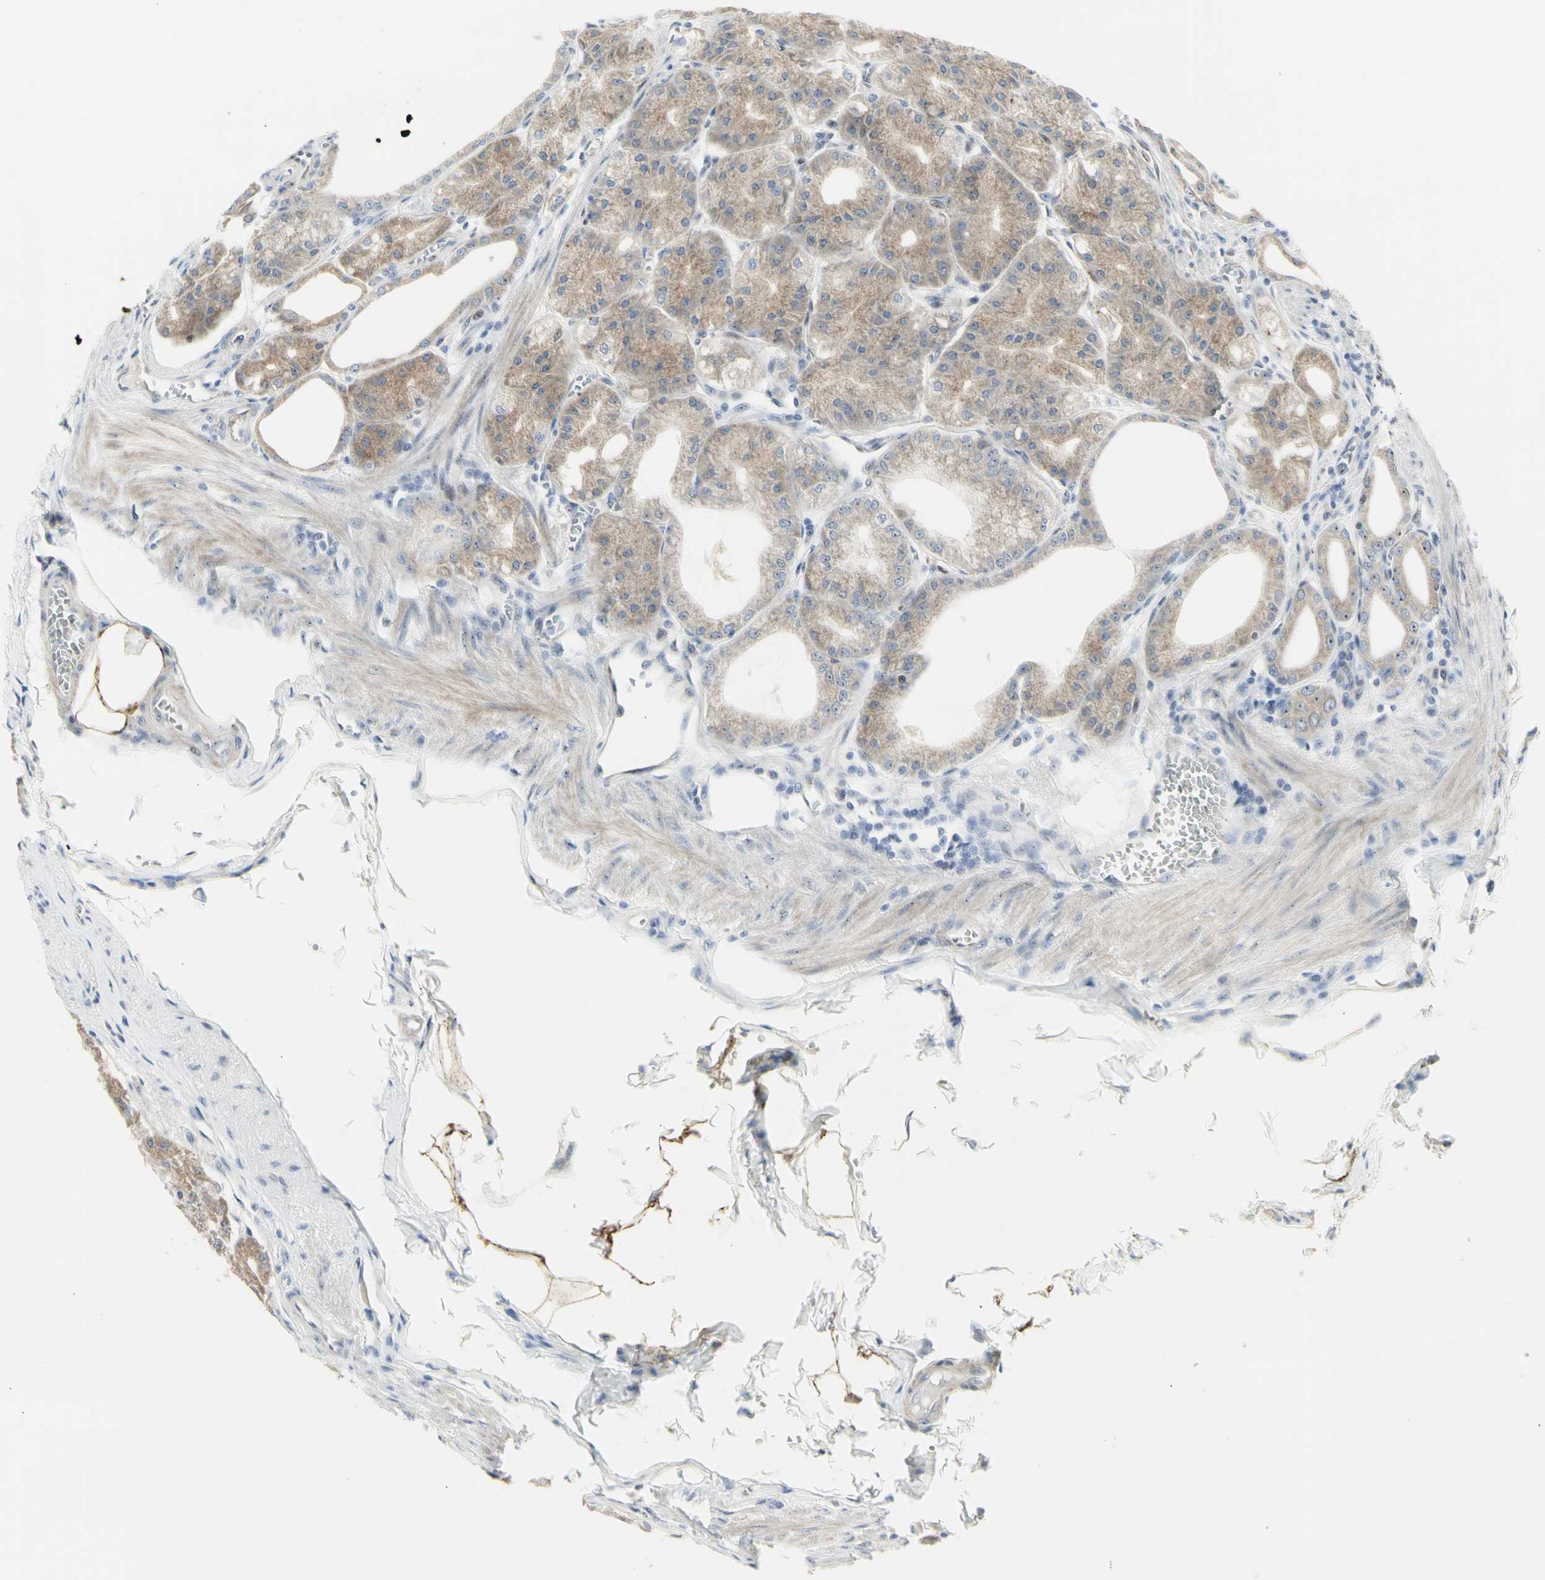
{"staining": {"intensity": "moderate", "quantity": "25%-75%", "location": "cytoplasmic/membranous,nuclear"}, "tissue": "stomach", "cell_type": "Glandular cells", "image_type": "normal", "snomed": [{"axis": "morphology", "description": "Normal tissue, NOS"}, {"axis": "topography", "description": "Stomach, lower"}], "caption": "Immunohistochemical staining of normal human stomach demonstrates 25%-75% levels of moderate cytoplasmic/membranous,nuclear protein positivity in about 25%-75% of glandular cells. (Stains: DAB (3,3'-diaminobenzidine) in brown, nuclei in blue, Microscopy: brightfield microscopy at high magnification).", "gene": "DHRS7B", "patient": {"sex": "male", "age": 71}}